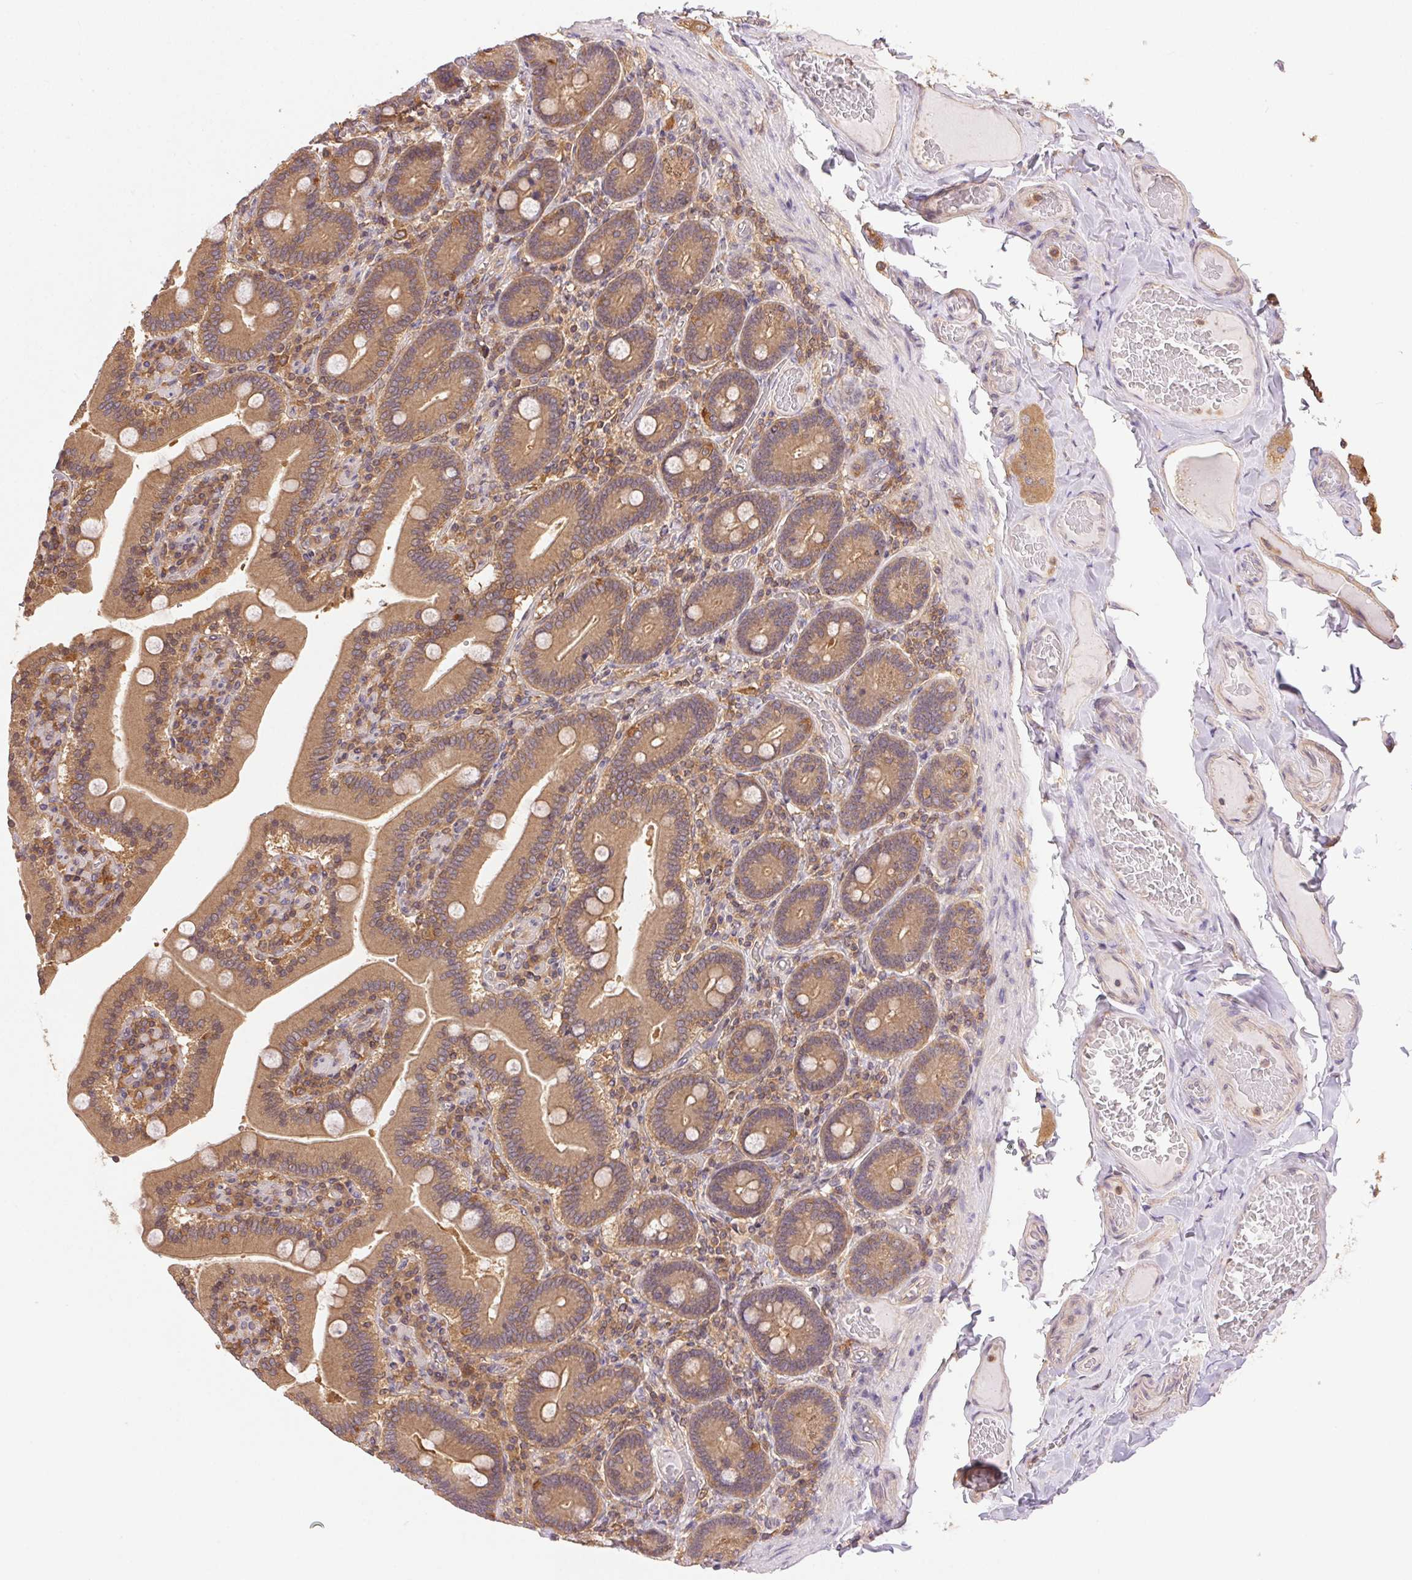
{"staining": {"intensity": "moderate", "quantity": ">75%", "location": "cytoplasmic/membranous"}, "tissue": "duodenum", "cell_type": "Glandular cells", "image_type": "normal", "snomed": [{"axis": "morphology", "description": "Normal tissue, NOS"}, {"axis": "topography", "description": "Duodenum"}], "caption": "High-power microscopy captured an immunohistochemistry (IHC) photomicrograph of normal duodenum, revealing moderate cytoplasmic/membranous expression in about >75% of glandular cells.", "gene": "GDI1", "patient": {"sex": "female", "age": 62}}